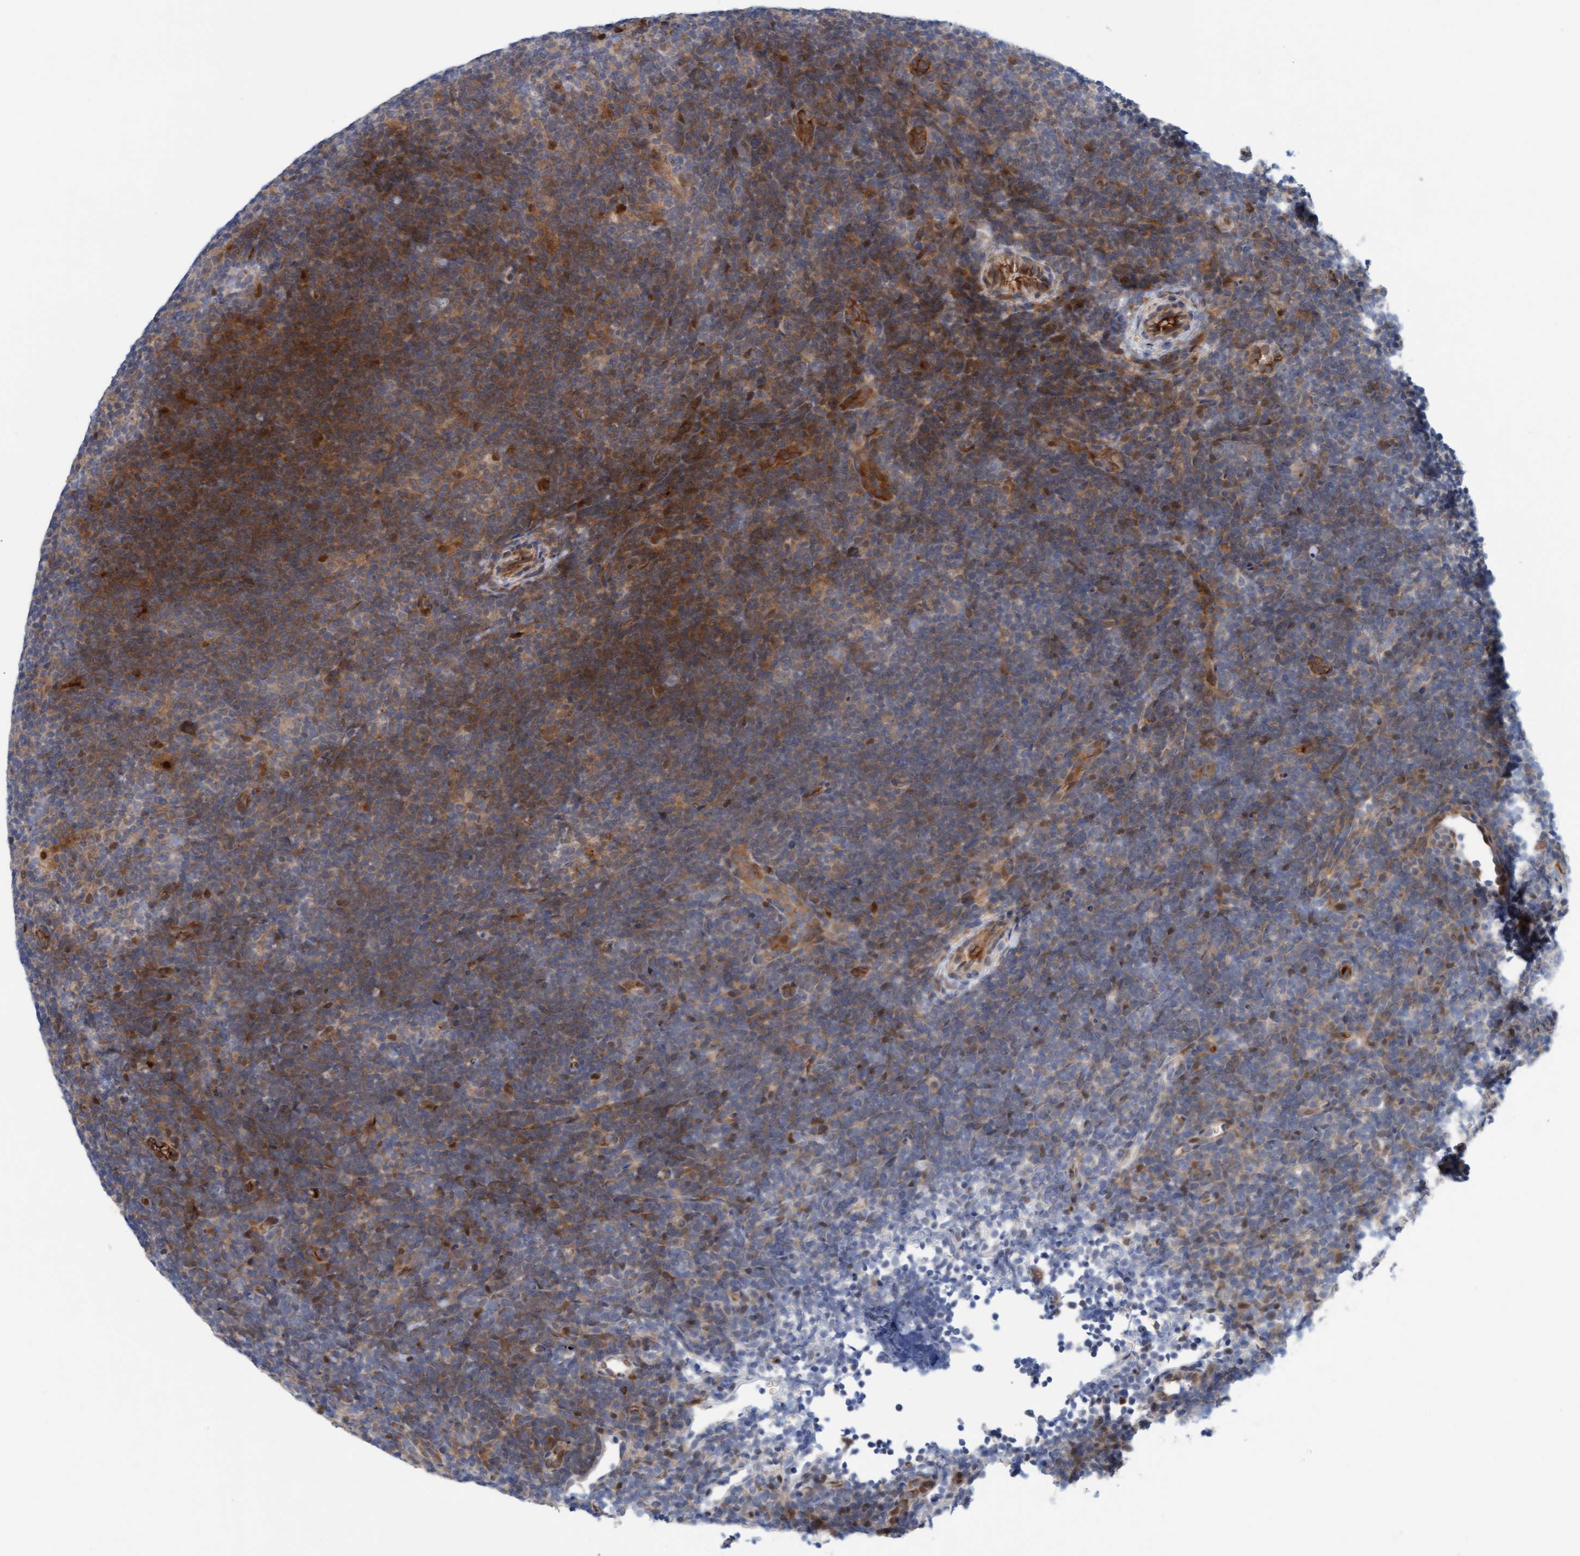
{"staining": {"intensity": "moderate", "quantity": "25%-75%", "location": "cytoplasmic/membranous"}, "tissue": "lymphoma", "cell_type": "Tumor cells", "image_type": "cancer", "snomed": [{"axis": "morphology", "description": "Hodgkin's disease, NOS"}, {"axis": "topography", "description": "Lymph node"}], "caption": "Hodgkin's disease stained with a protein marker shows moderate staining in tumor cells.", "gene": "EIF4EBP1", "patient": {"sex": "female", "age": 57}}